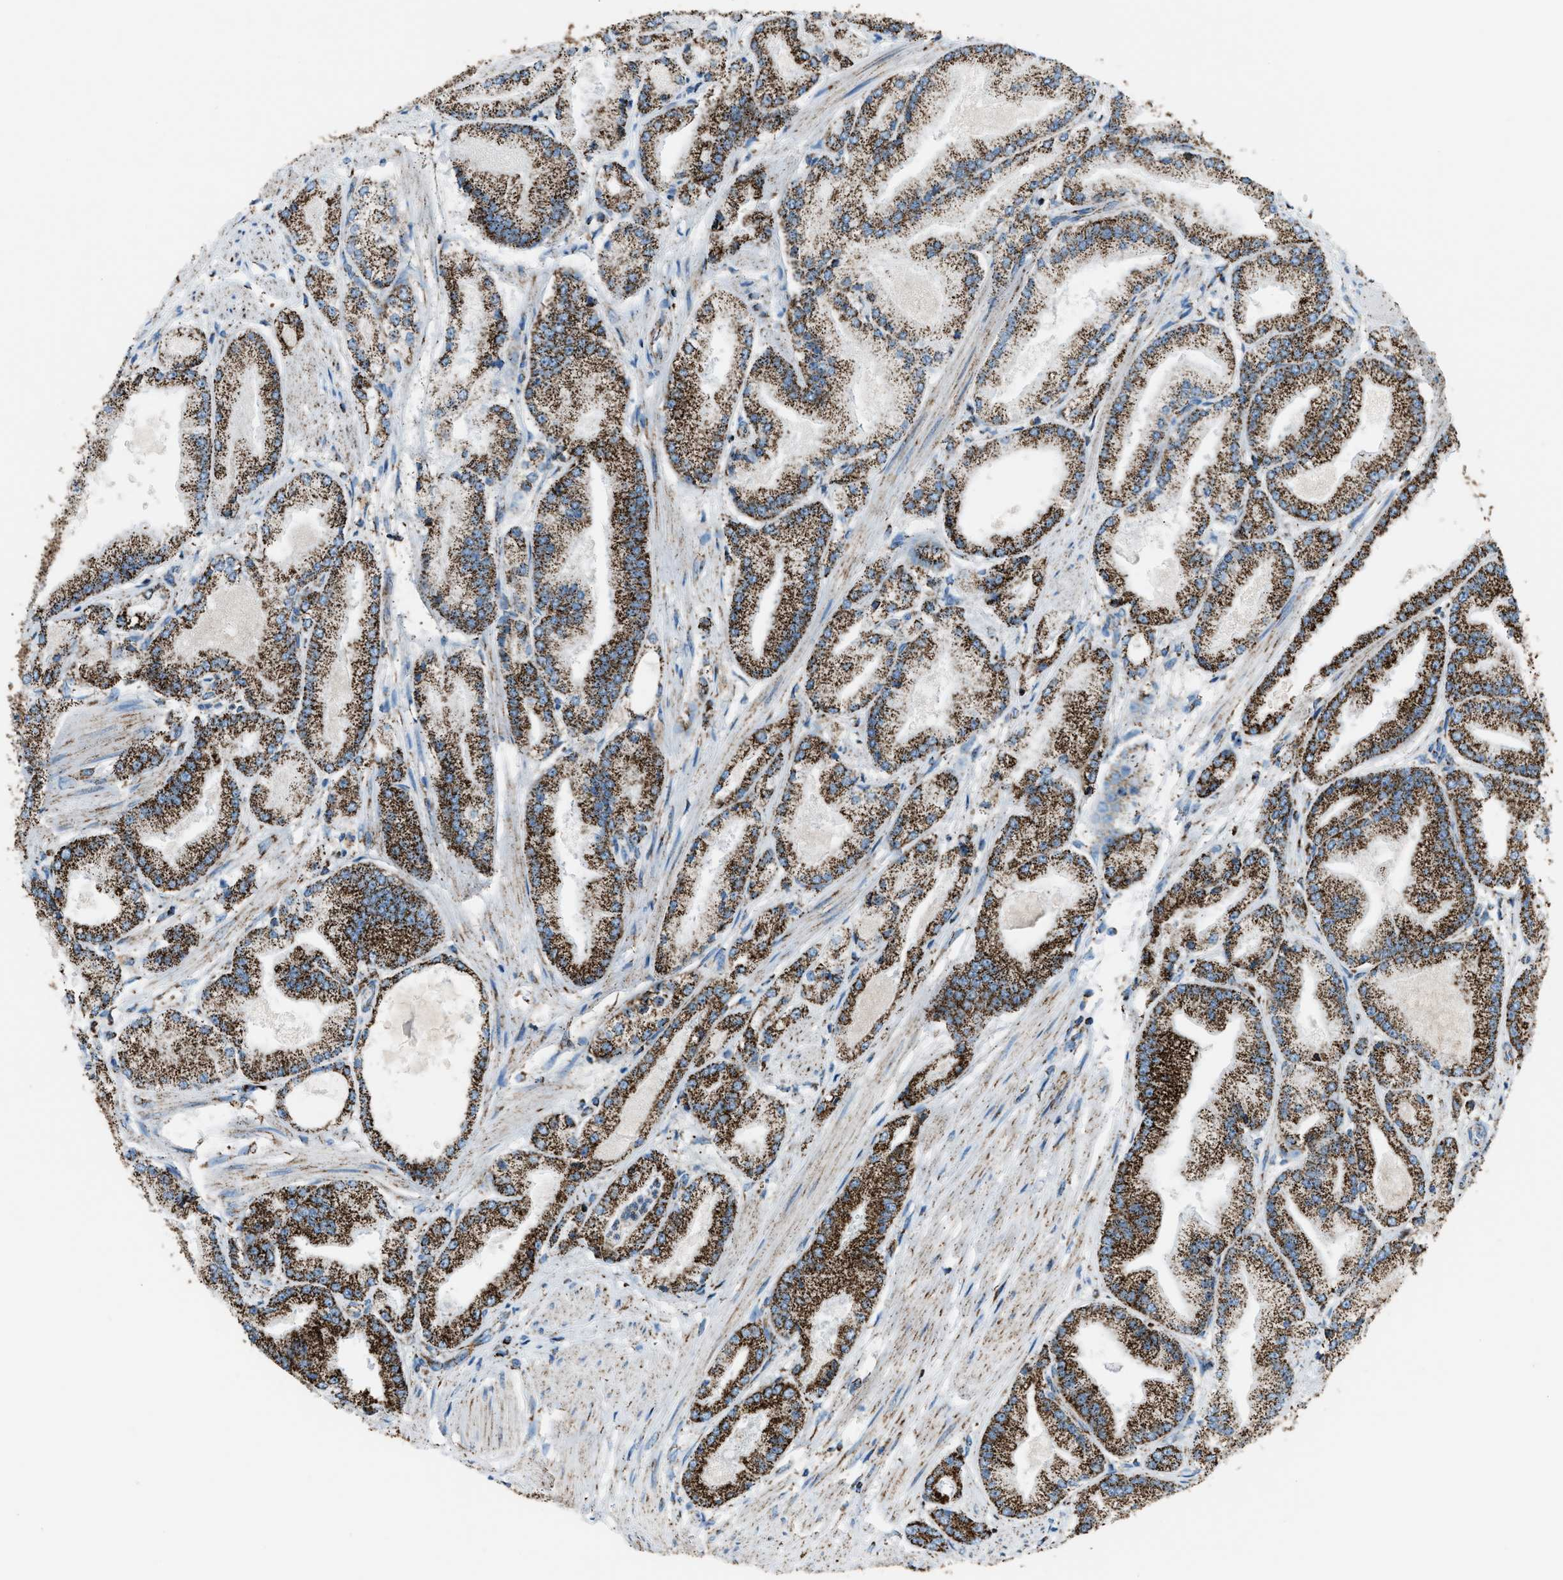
{"staining": {"intensity": "strong", "quantity": ">75%", "location": "cytoplasmic/membranous"}, "tissue": "prostate cancer", "cell_type": "Tumor cells", "image_type": "cancer", "snomed": [{"axis": "morphology", "description": "Adenocarcinoma, High grade"}, {"axis": "topography", "description": "Prostate"}], "caption": "Protein expression by immunohistochemistry (IHC) displays strong cytoplasmic/membranous staining in about >75% of tumor cells in prostate high-grade adenocarcinoma. The staining is performed using DAB brown chromogen to label protein expression. The nuclei are counter-stained blue using hematoxylin.", "gene": "MDH2", "patient": {"sex": "male", "age": 50}}